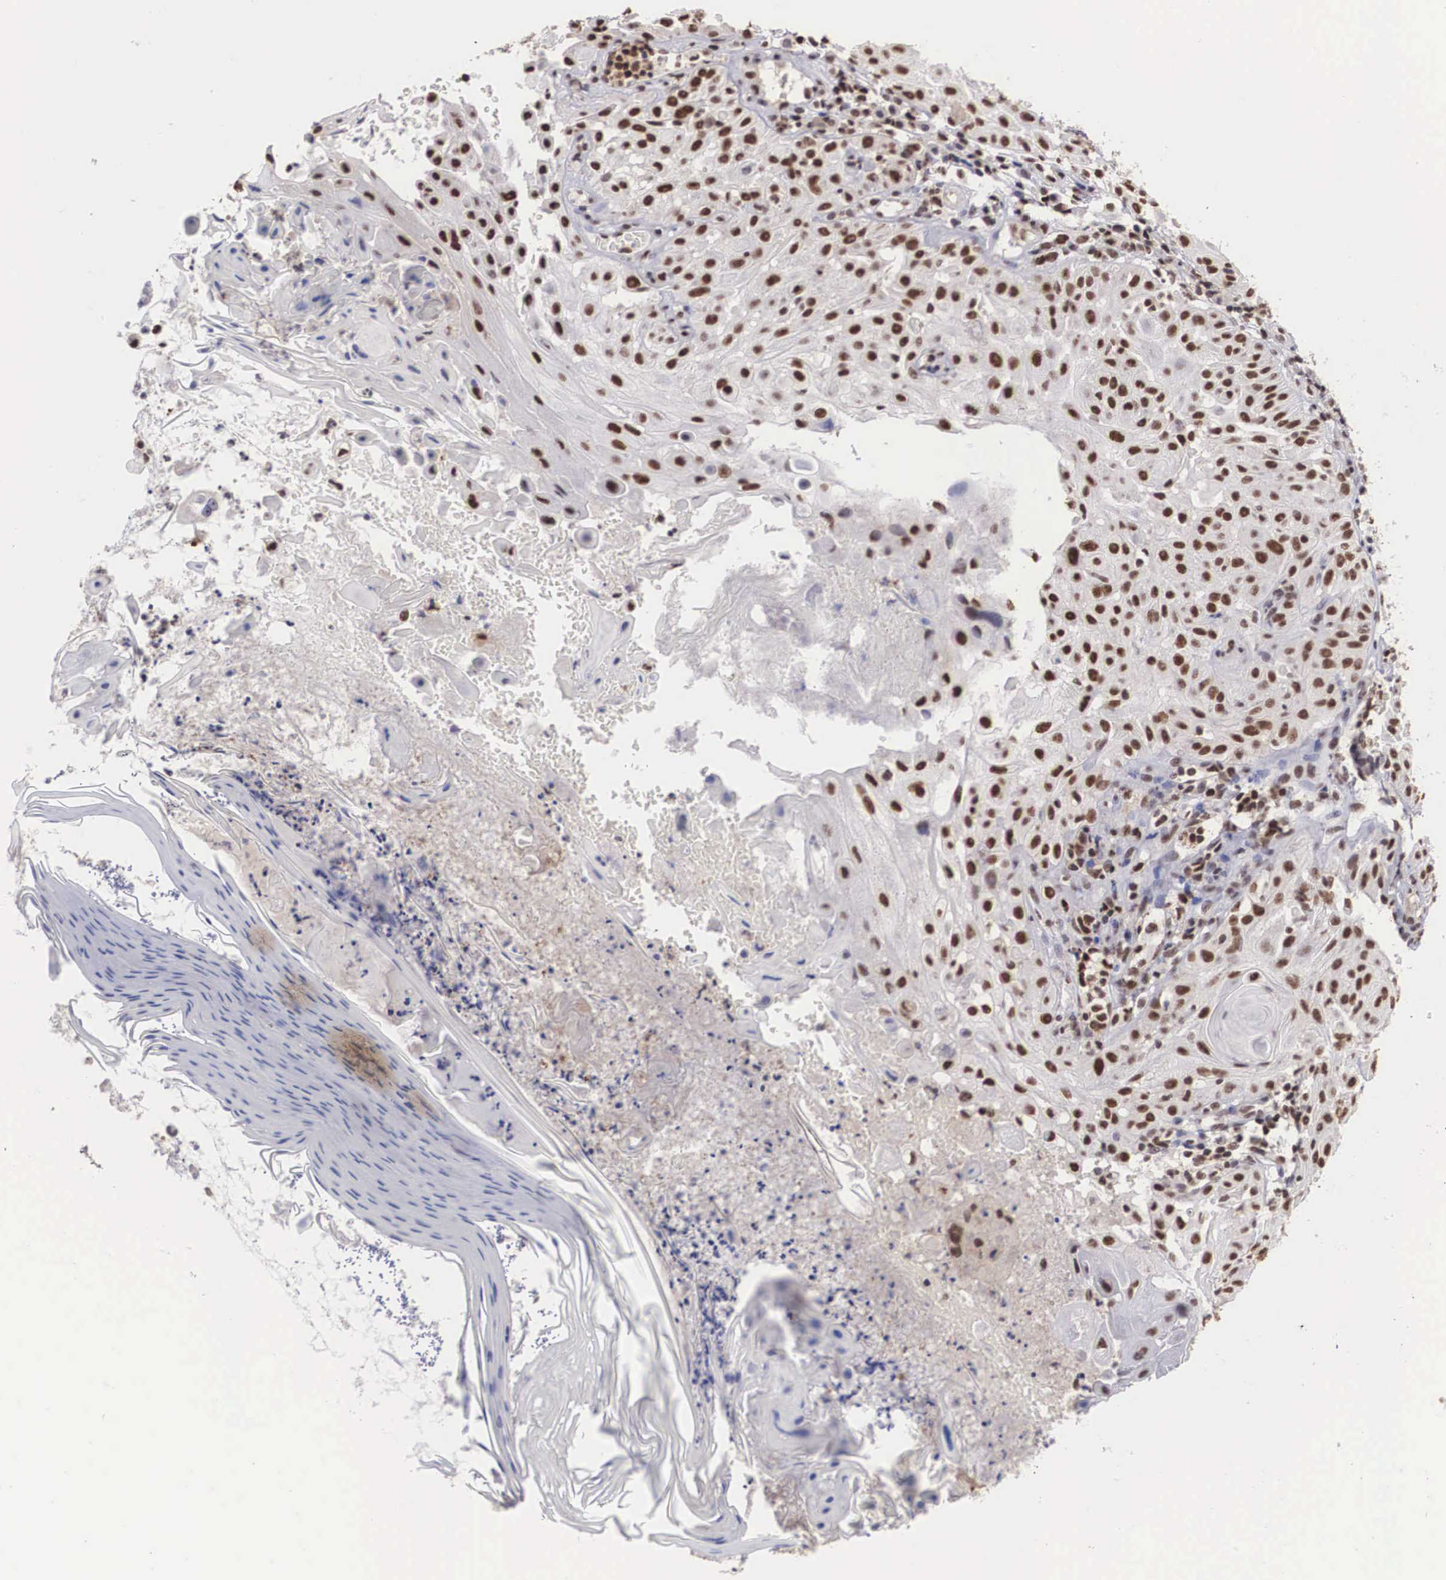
{"staining": {"intensity": "strong", "quantity": ">75%", "location": "nuclear"}, "tissue": "skin cancer", "cell_type": "Tumor cells", "image_type": "cancer", "snomed": [{"axis": "morphology", "description": "Squamous cell carcinoma, NOS"}, {"axis": "topography", "description": "Skin"}], "caption": "IHC of skin squamous cell carcinoma shows high levels of strong nuclear expression in about >75% of tumor cells.", "gene": "HTATSF1", "patient": {"sex": "female", "age": 89}}